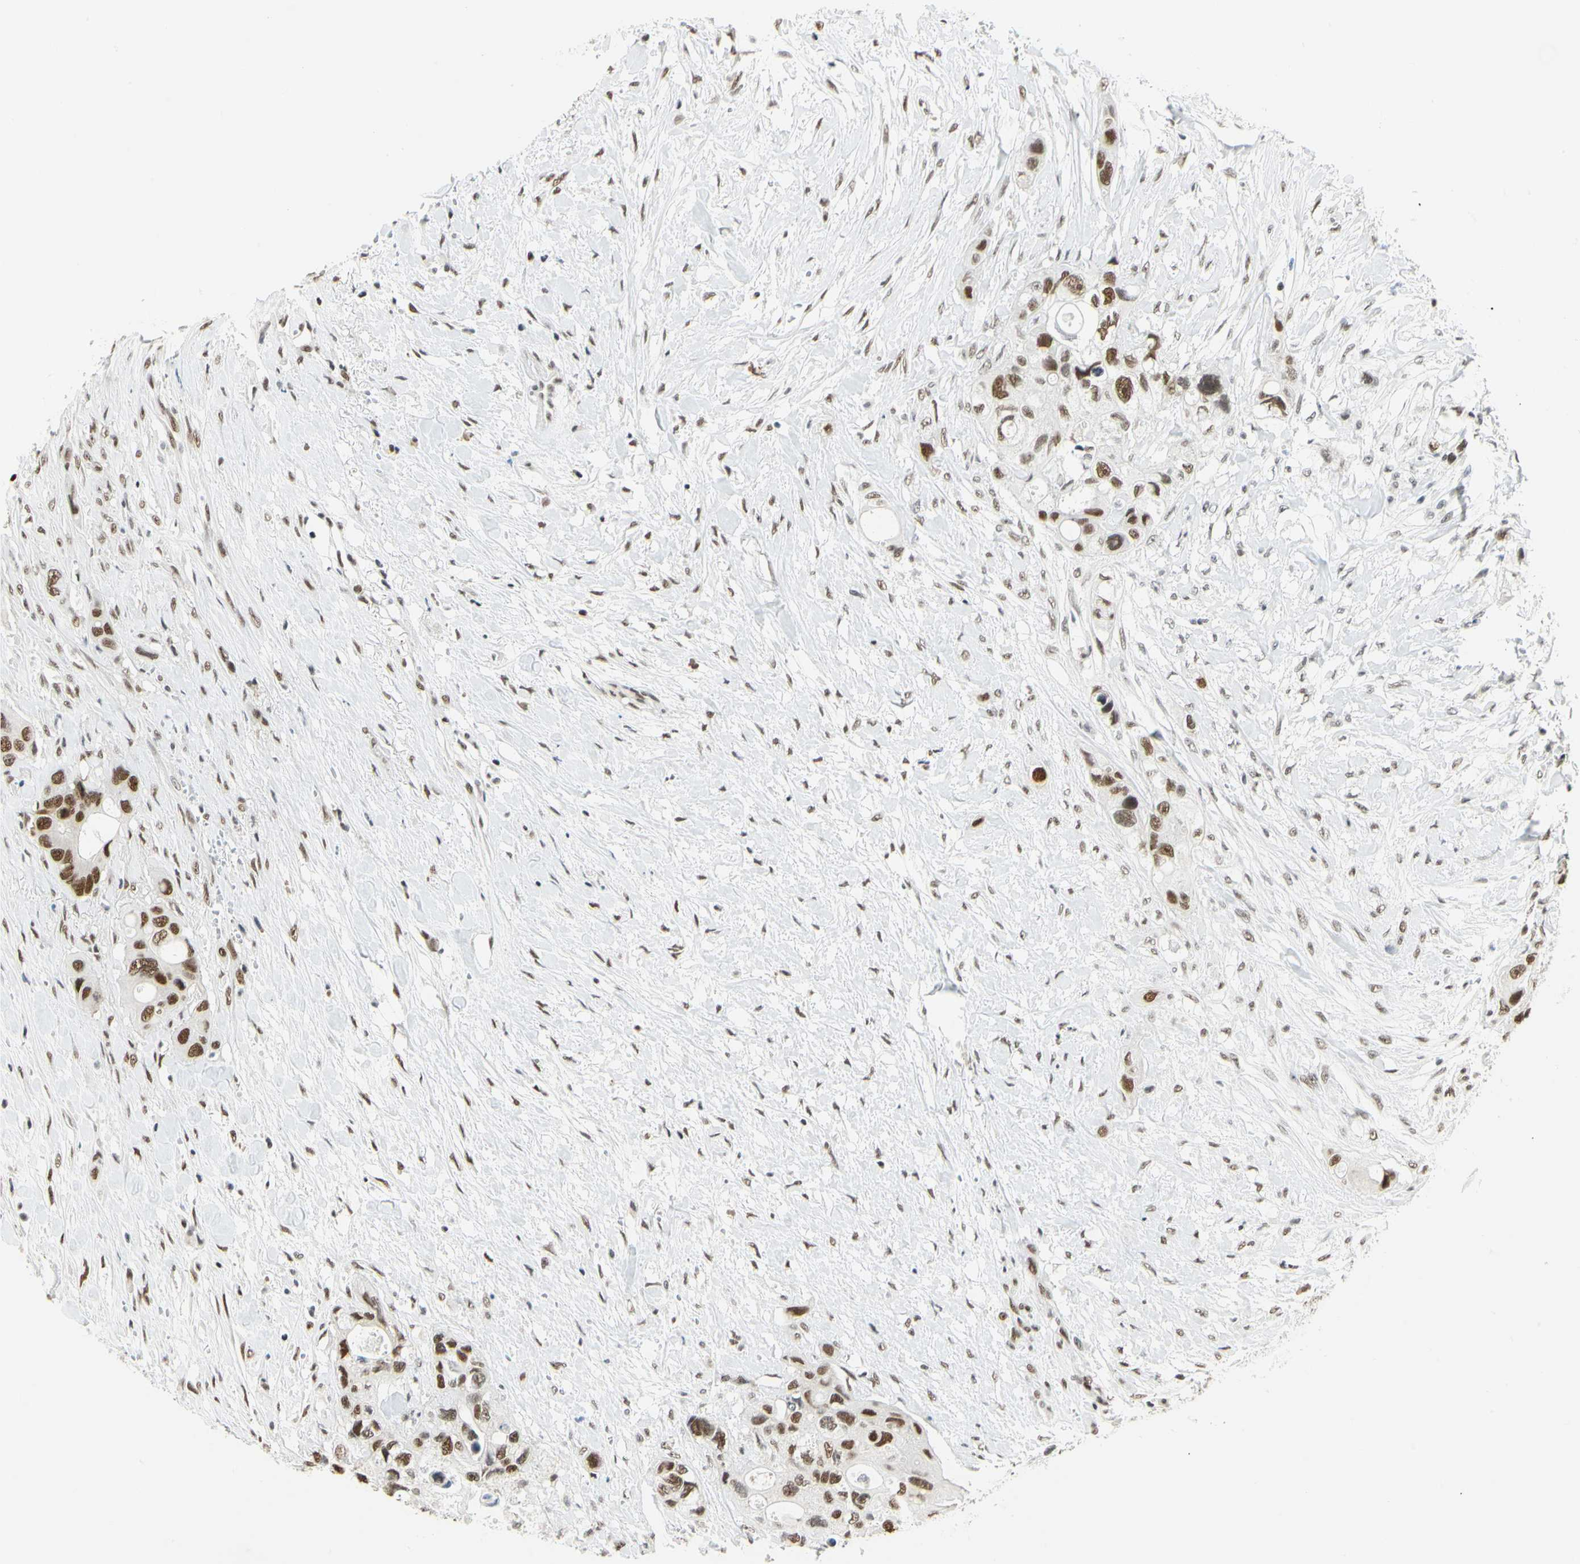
{"staining": {"intensity": "strong", "quantity": ">75%", "location": "nuclear"}, "tissue": "colorectal cancer", "cell_type": "Tumor cells", "image_type": "cancer", "snomed": [{"axis": "morphology", "description": "Adenocarcinoma, NOS"}, {"axis": "topography", "description": "Colon"}], "caption": "The immunohistochemical stain shows strong nuclear expression in tumor cells of adenocarcinoma (colorectal) tissue.", "gene": "ZSCAN16", "patient": {"sex": "female", "age": 57}}